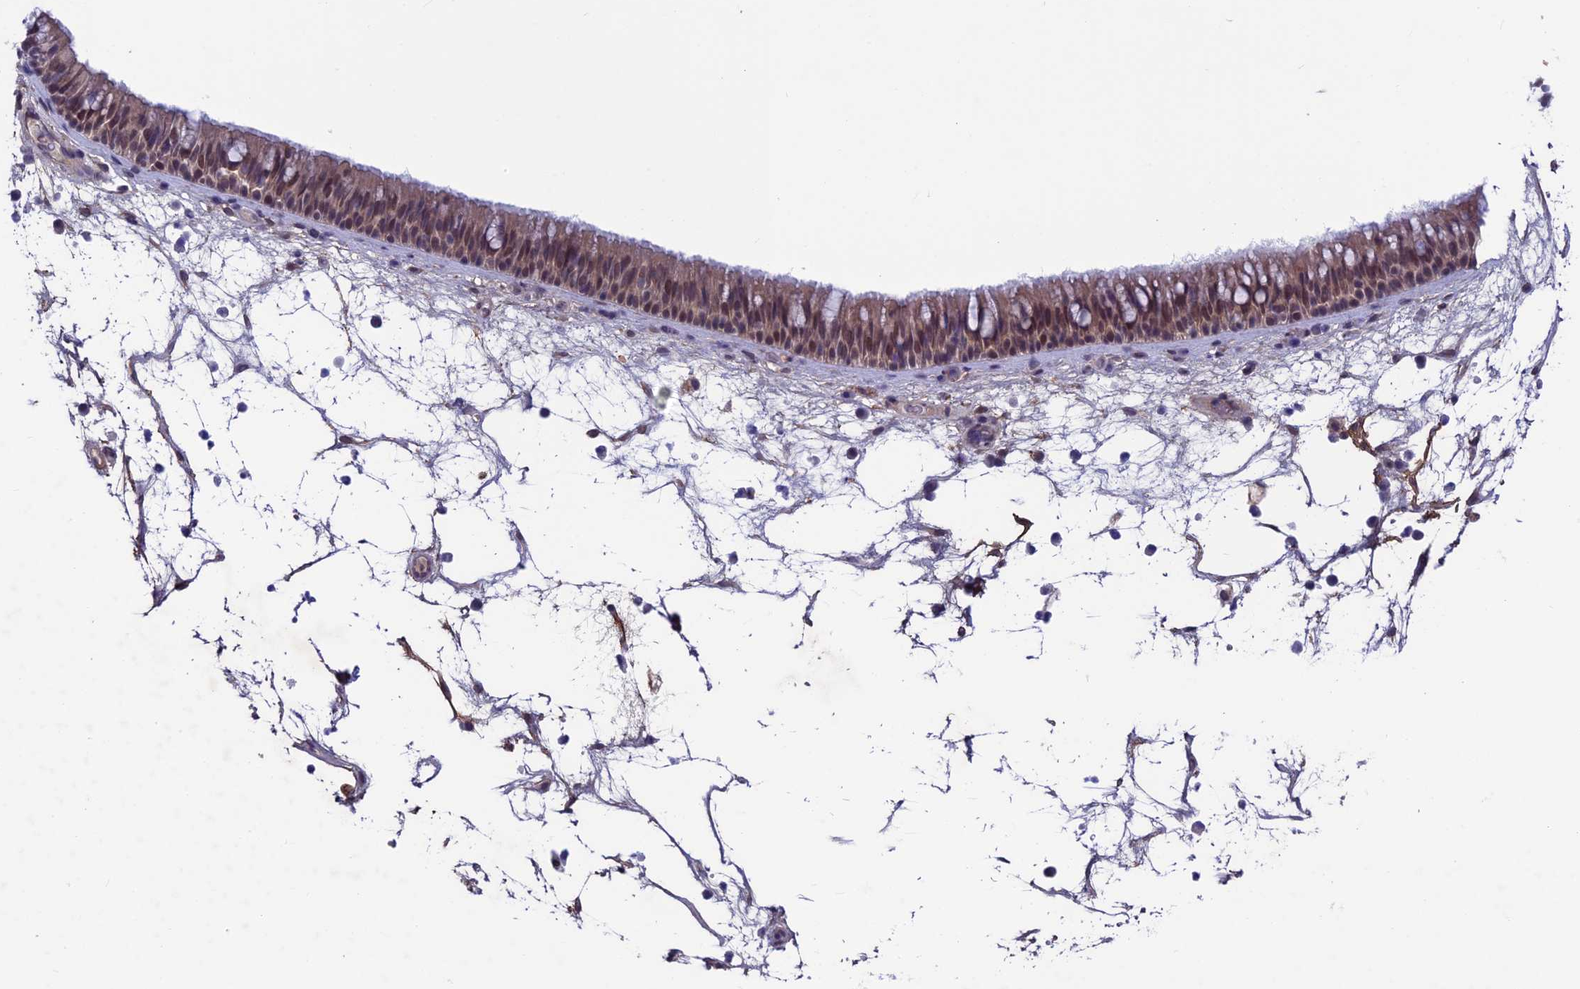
{"staining": {"intensity": "moderate", "quantity": ">75%", "location": "cytoplasmic/membranous,nuclear"}, "tissue": "nasopharynx", "cell_type": "Respiratory epithelial cells", "image_type": "normal", "snomed": [{"axis": "morphology", "description": "Normal tissue, NOS"}, {"axis": "morphology", "description": "Inflammation, NOS"}, {"axis": "morphology", "description": "Malignant melanoma, Metastatic site"}, {"axis": "topography", "description": "Nasopharynx"}], "caption": "The histopathology image reveals immunohistochemical staining of unremarkable nasopharynx. There is moderate cytoplasmic/membranous,nuclear positivity is seen in about >75% of respiratory epithelial cells.", "gene": "FKBPL", "patient": {"sex": "male", "age": 70}}